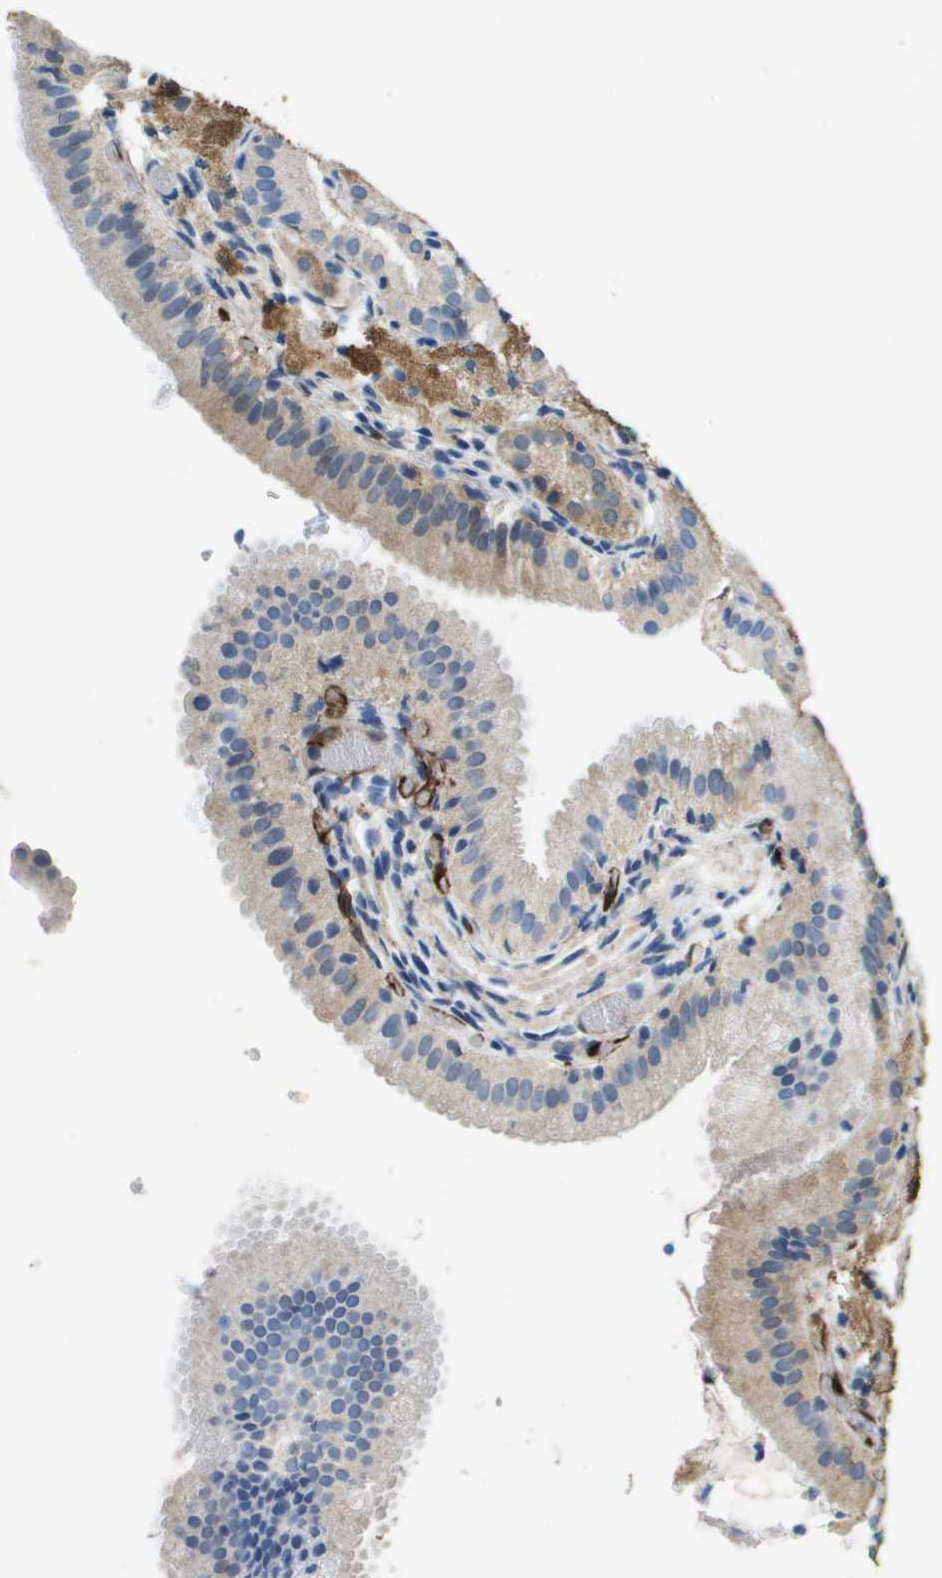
{"staining": {"intensity": "weak", "quantity": "25%-75%", "location": "cytoplasmic/membranous"}, "tissue": "gallbladder", "cell_type": "Glandular cells", "image_type": "normal", "snomed": [{"axis": "morphology", "description": "Normal tissue, NOS"}, {"axis": "topography", "description": "Gallbladder"}], "caption": "Brown immunohistochemical staining in normal human gallbladder displays weak cytoplasmic/membranous staining in about 25%-75% of glandular cells. The protein of interest is stained brown, and the nuclei are stained in blue (DAB (3,3'-diaminobenzidine) IHC with brightfield microscopy, high magnification).", "gene": "FABP5", "patient": {"sex": "male", "age": 54}}